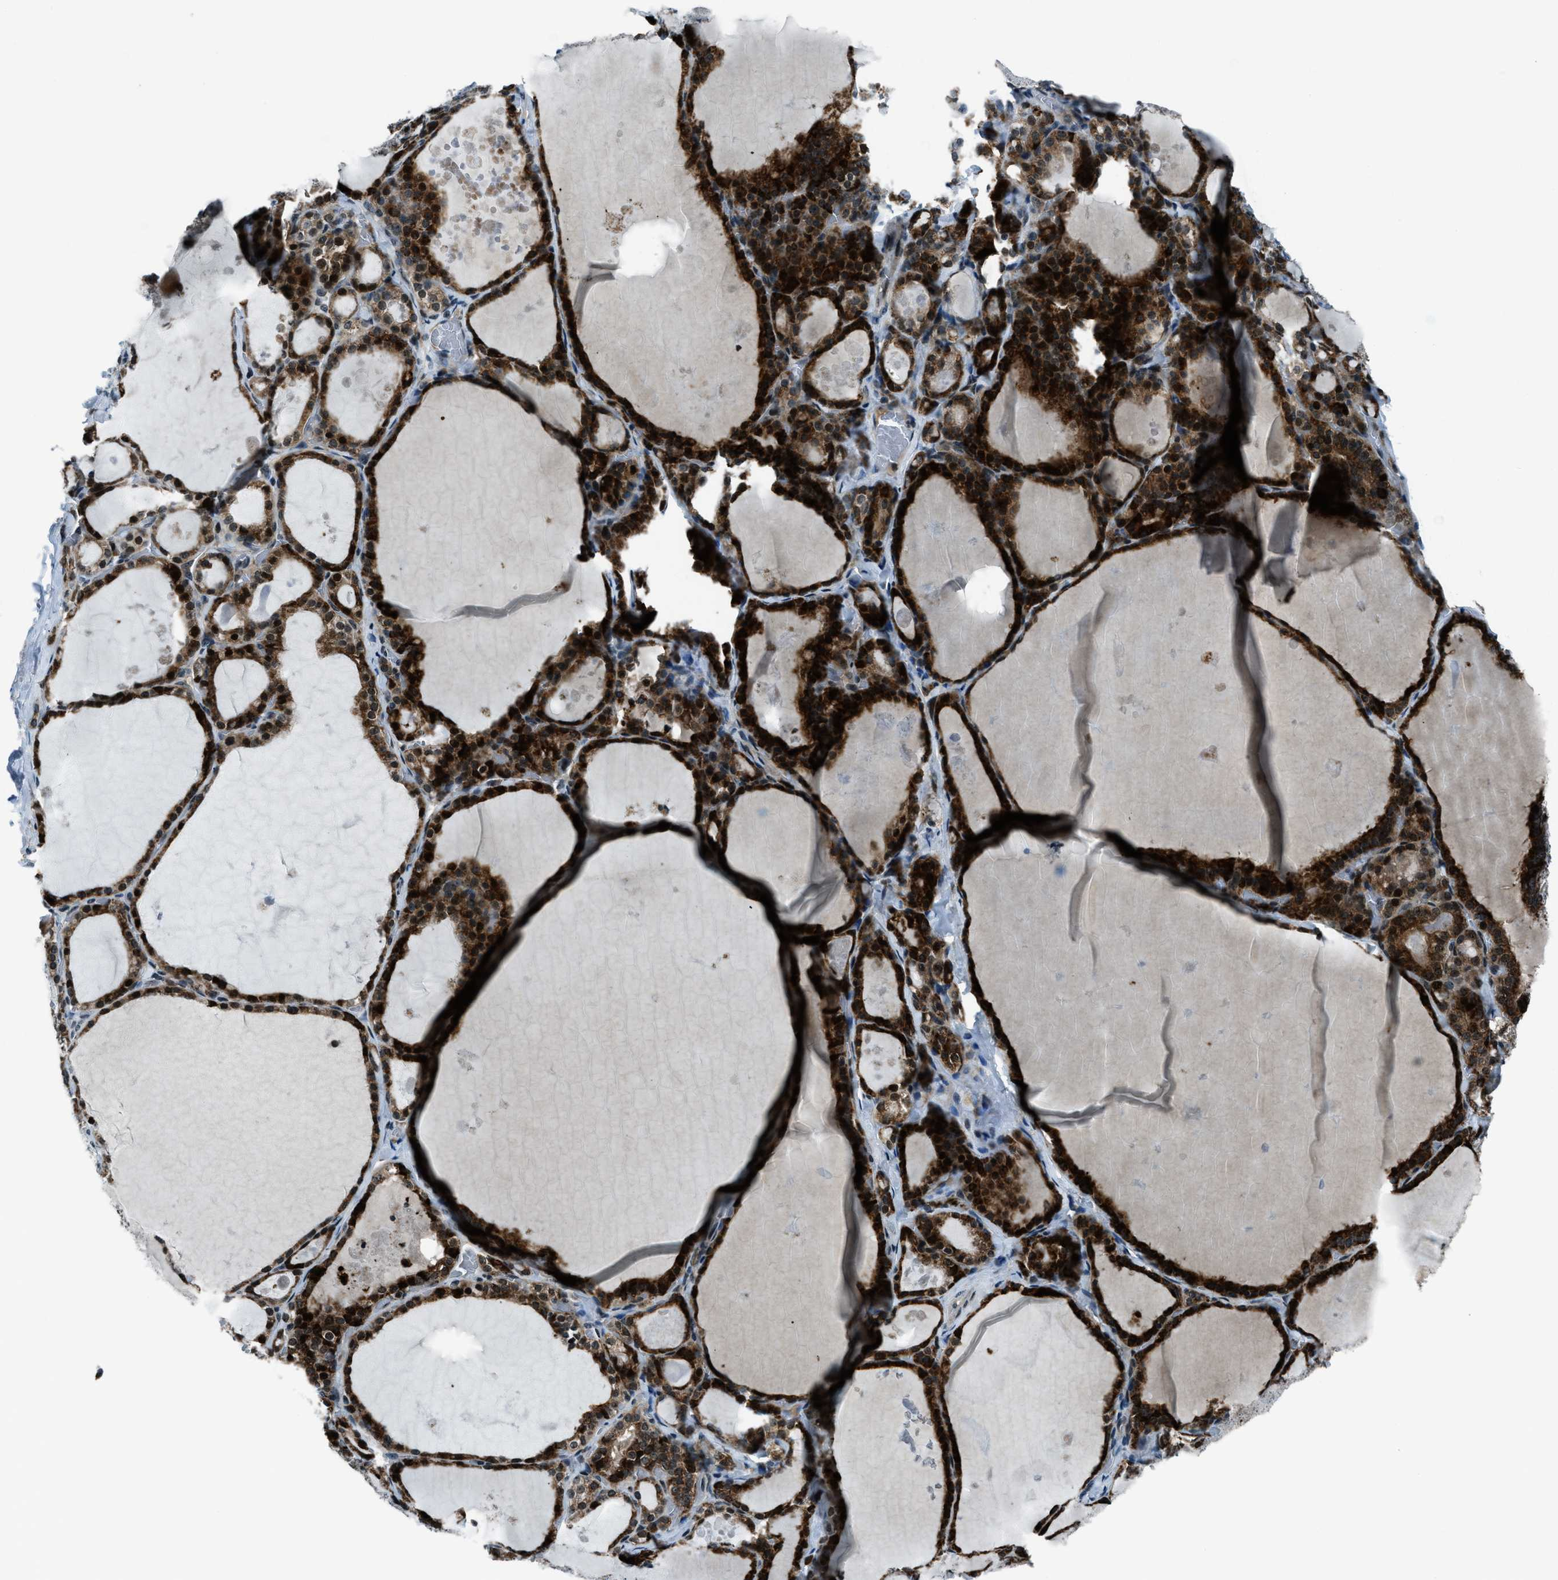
{"staining": {"intensity": "strong", "quantity": ">75%", "location": "cytoplasmic/membranous,nuclear"}, "tissue": "thyroid gland", "cell_type": "Glandular cells", "image_type": "normal", "snomed": [{"axis": "morphology", "description": "Normal tissue, NOS"}, {"axis": "topography", "description": "Thyroid gland"}], "caption": "Protein staining displays strong cytoplasmic/membranous,nuclear expression in about >75% of glandular cells in benign thyroid gland.", "gene": "ACTL9", "patient": {"sex": "male", "age": 56}}